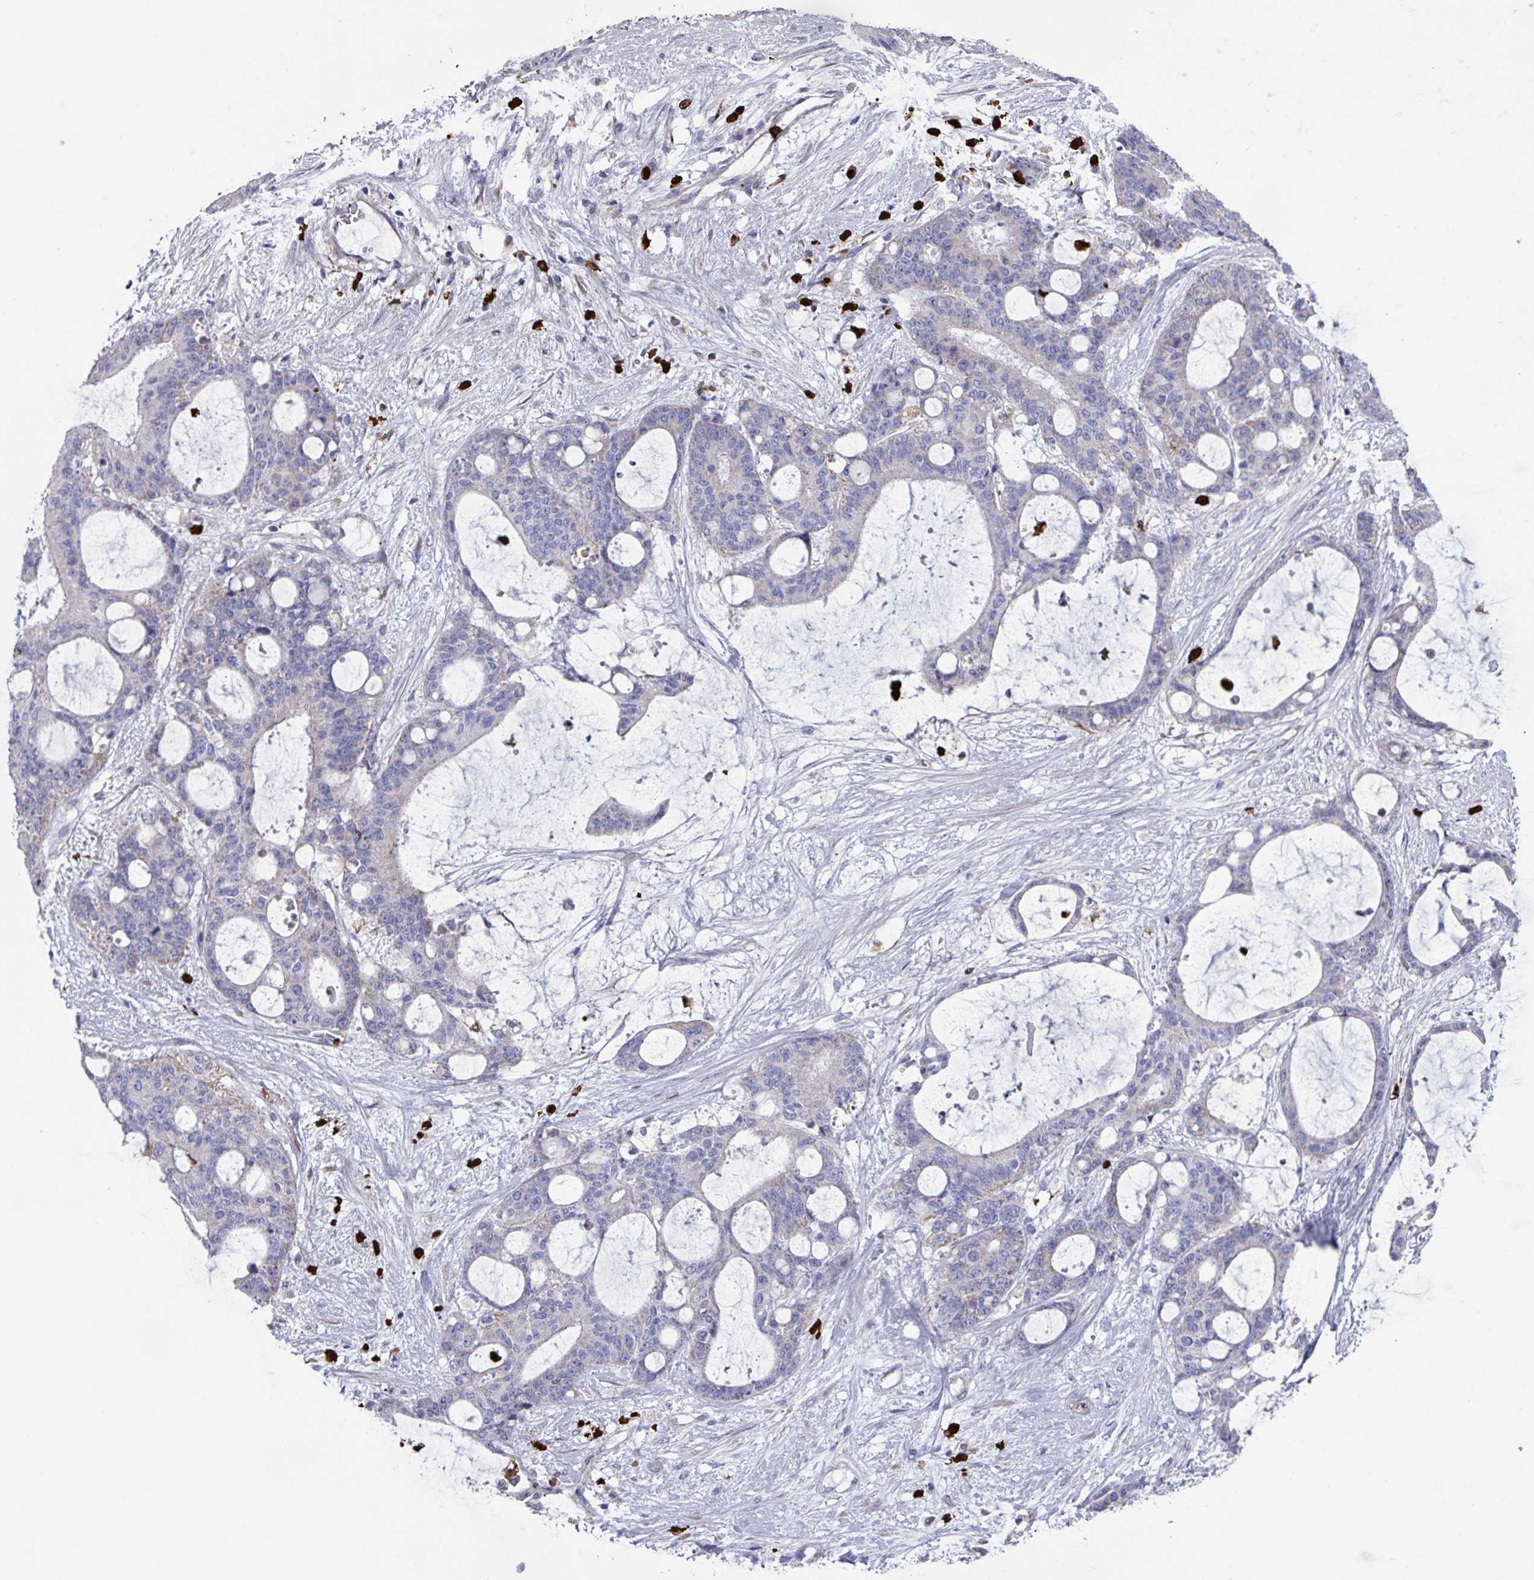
{"staining": {"intensity": "weak", "quantity": "<25%", "location": "cytoplasmic/membranous"}, "tissue": "liver cancer", "cell_type": "Tumor cells", "image_type": "cancer", "snomed": [{"axis": "morphology", "description": "Normal tissue, NOS"}, {"axis": "morphology", "description": "Cholangiocarcinoma"}, {"axis": "topography", "description": "Liver"}, {"axis": "topography", "description": "Peripheral nerve tissue"}], "caption": "An immunohistochemistry image of liver cancer (cholangiocarcinoma) is shown. There is no staining in tumor cells of liver cancer (cholangiocarcinoma).", "gene": "UQCC2", "patient": {"sex": "female", "age": 73}}